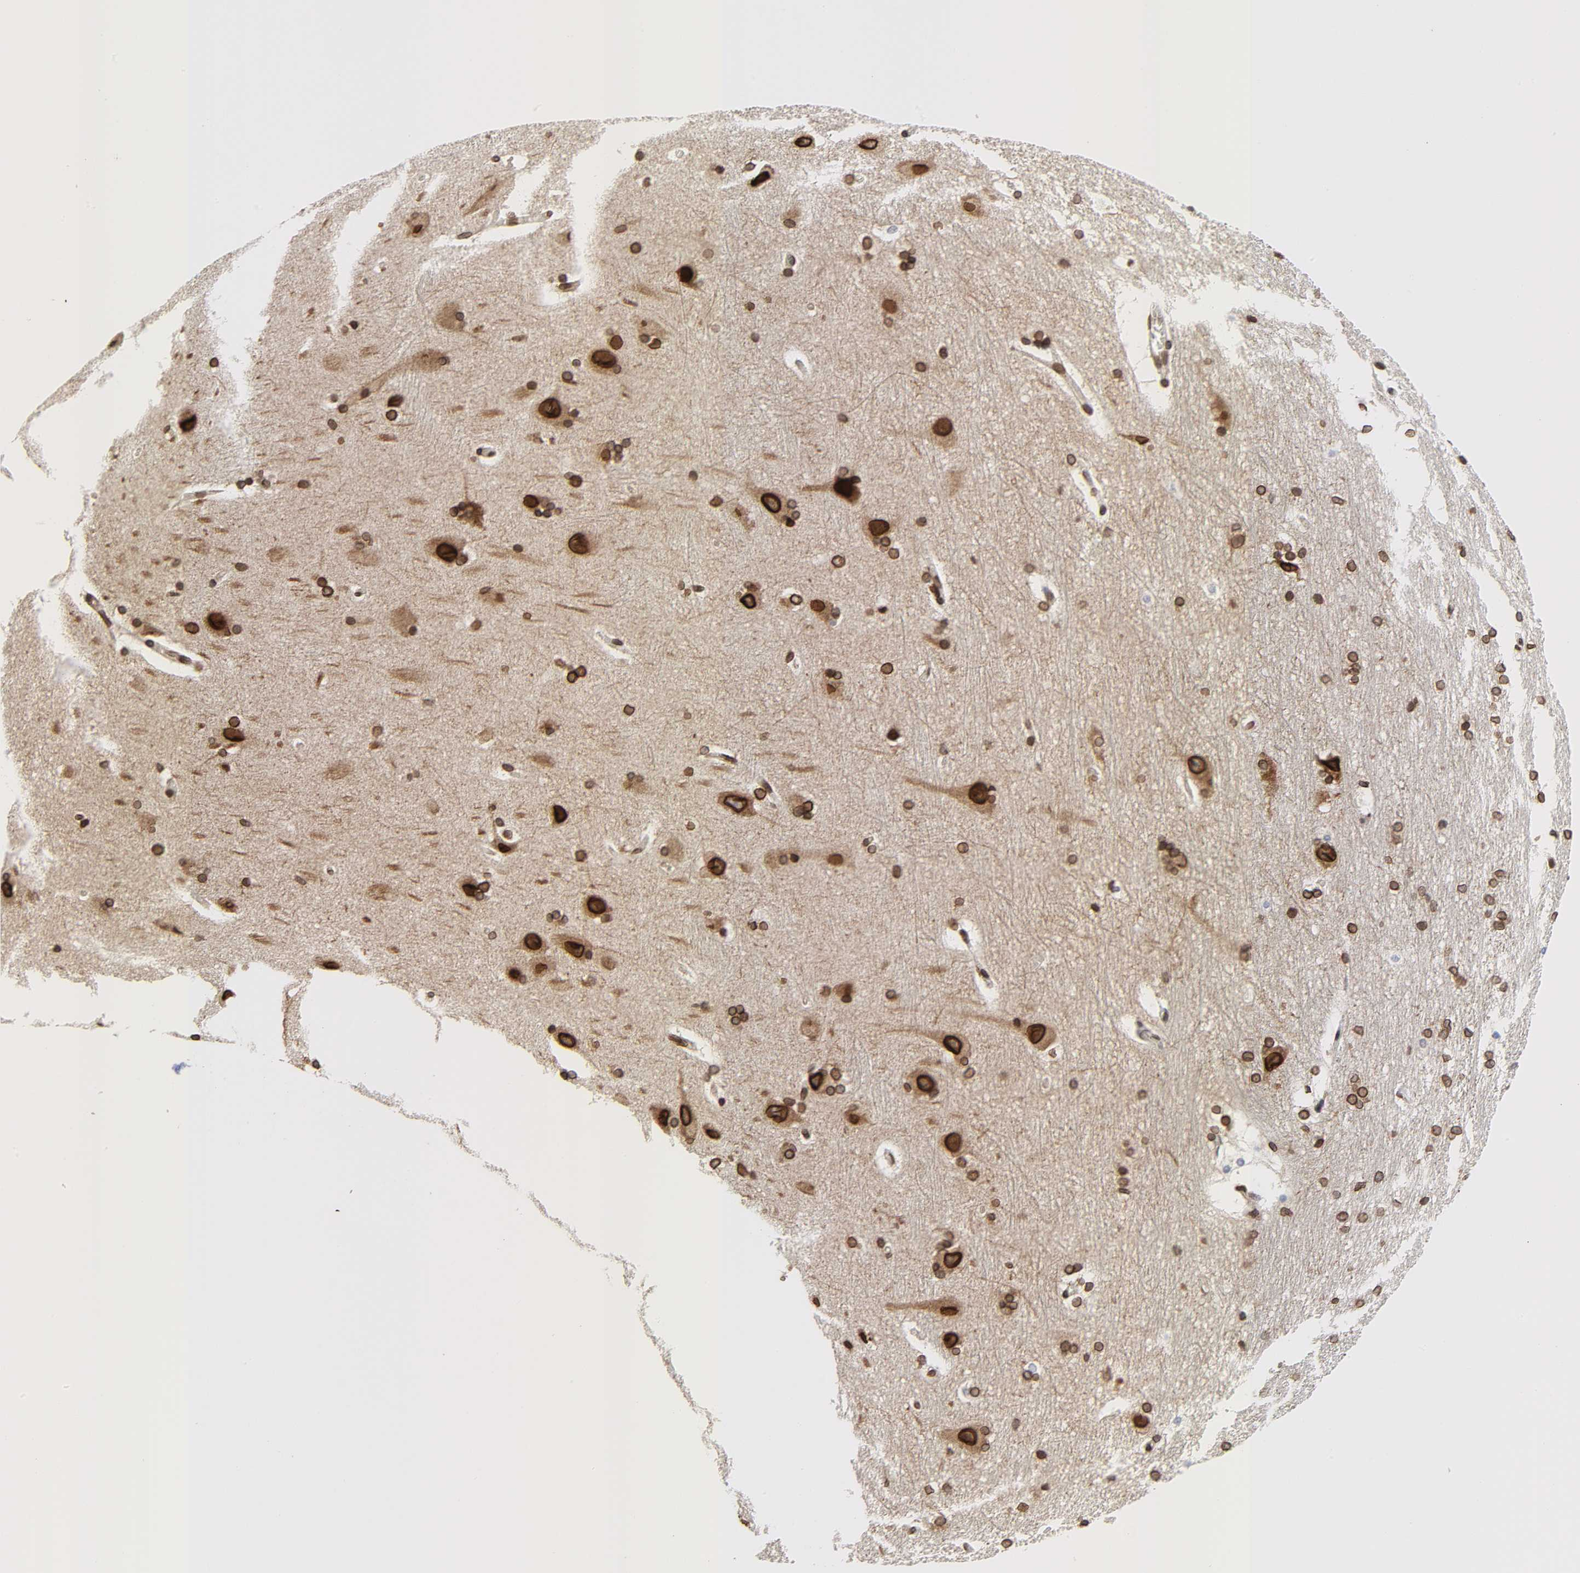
{"staining": {"intensity": "strong", "quantity": ">75%", "location": "cytoplasmic/membranous,nuclear"}, "tissue": "hippocampus", "cell_type": "Glial cells", "image_type": "normal", "snomed": [{"axis": "morphology", "description": "Normal tissue, NOS"}, {"axis": "topography", "description": "Hippocampus"}], "caption": "Hippocampus stained with immunohistochemistry exhibits strong cytoplasmic/membranous,nuclear staining in approximately >75% of glial cells.", "gene": "RANGAP1", "patient": {"sex": "female", "age": 19}}